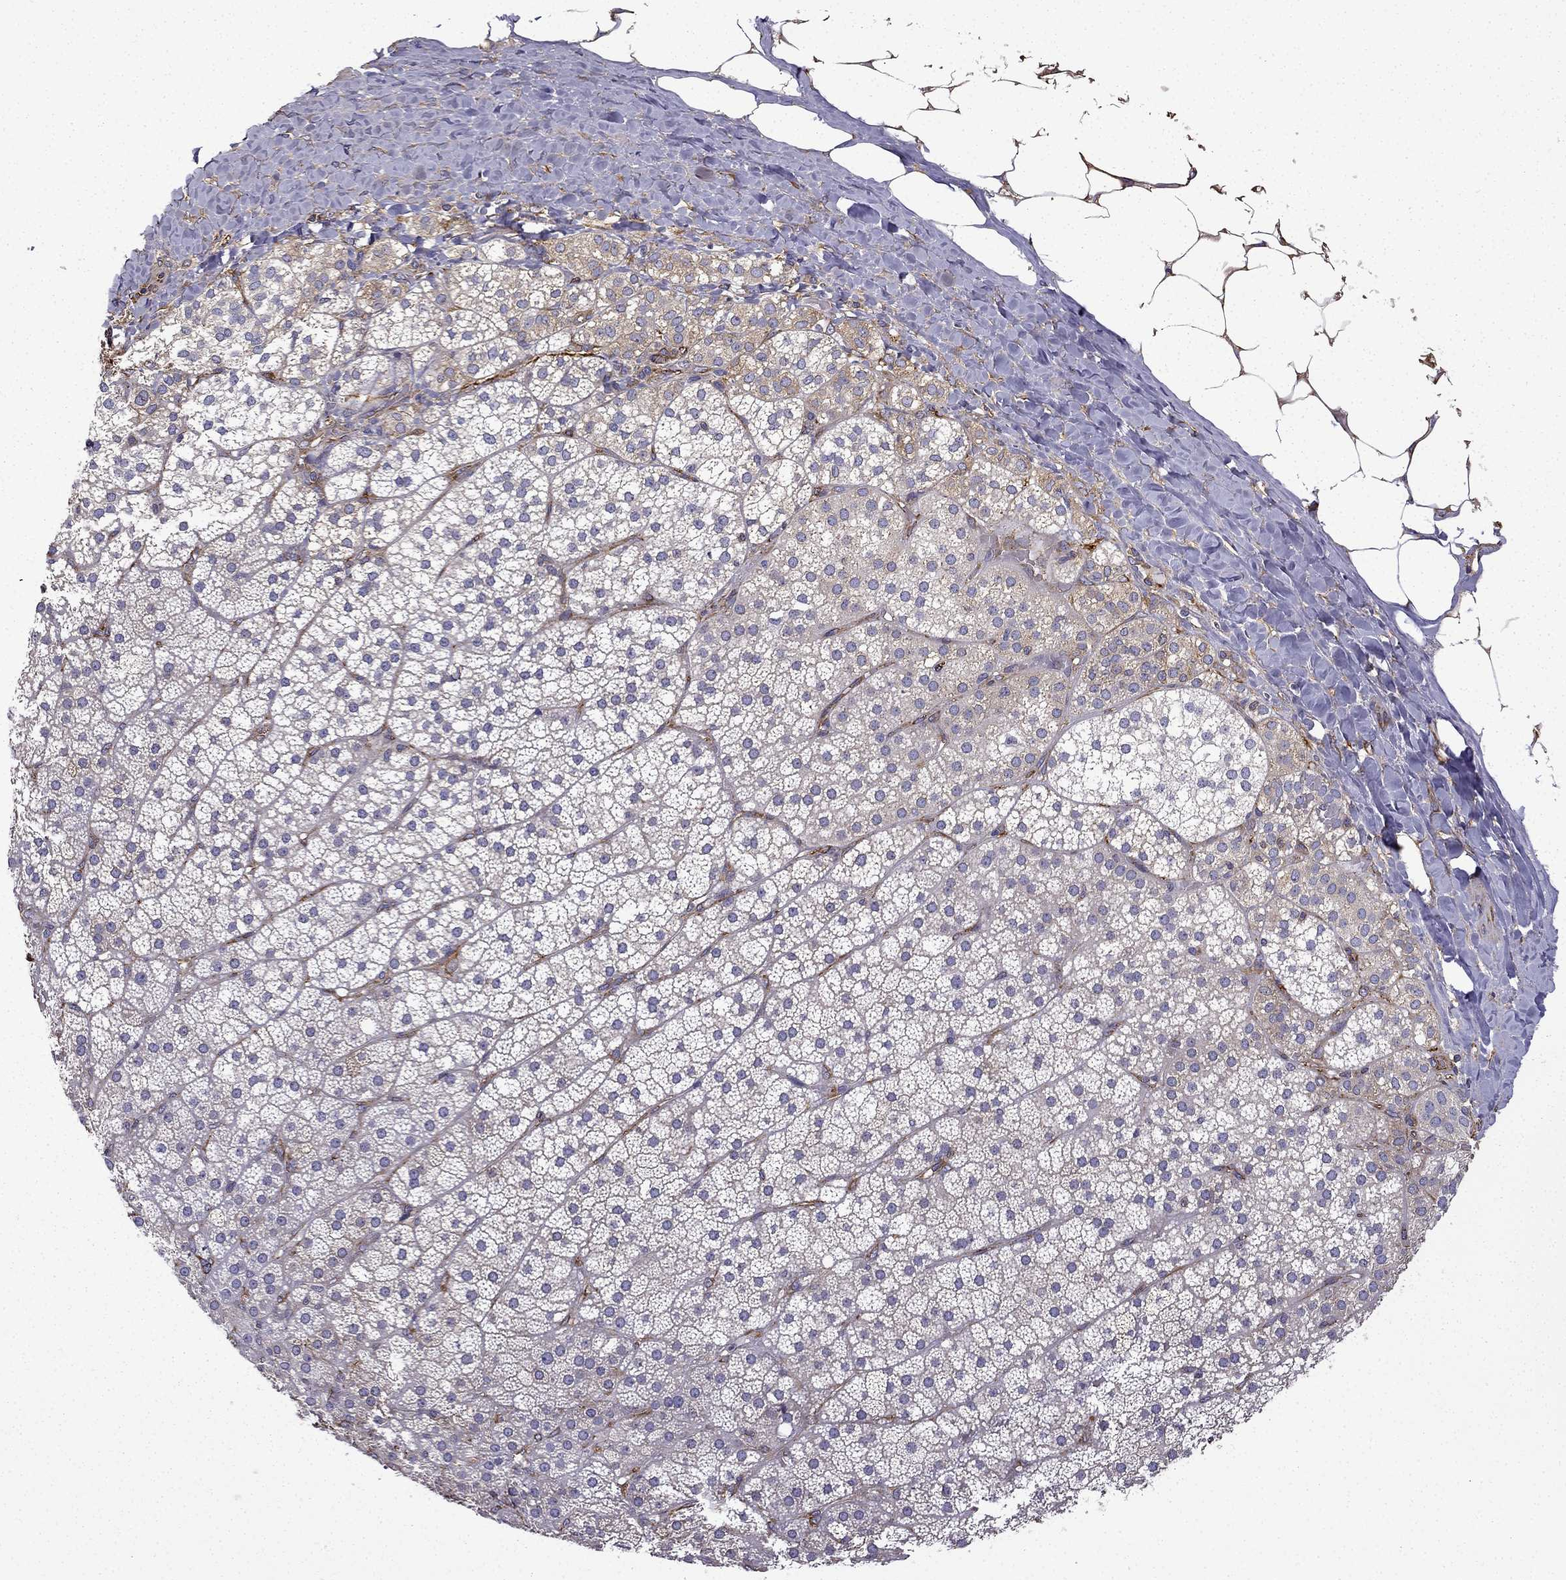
{"staining": {"intensity": "moderate", "quantity": "<25%", "location": "cytoplasmic/membranous"}, "tissue": "adrenal gland", "cell_type": "Glandular cells", "image_type": "normal", "snomed": [{"axis": "morphology", "description": "Normal tissue, NOS"}, {"axis": "topography", "description": "Adrenal gland"}], "caption": "High-magnification brightfield microscopy of benign adrenal gland stained with DAB (3,3'-diaminobenzidine) (brown) and counterstained with hematoxylin (blue). glandular cells exhibit moderate cytoplasmic/membranous expression is identified in about<25% of cells.", "gene": "MAP4", "patient": {"sex": "male", "age": 53}}